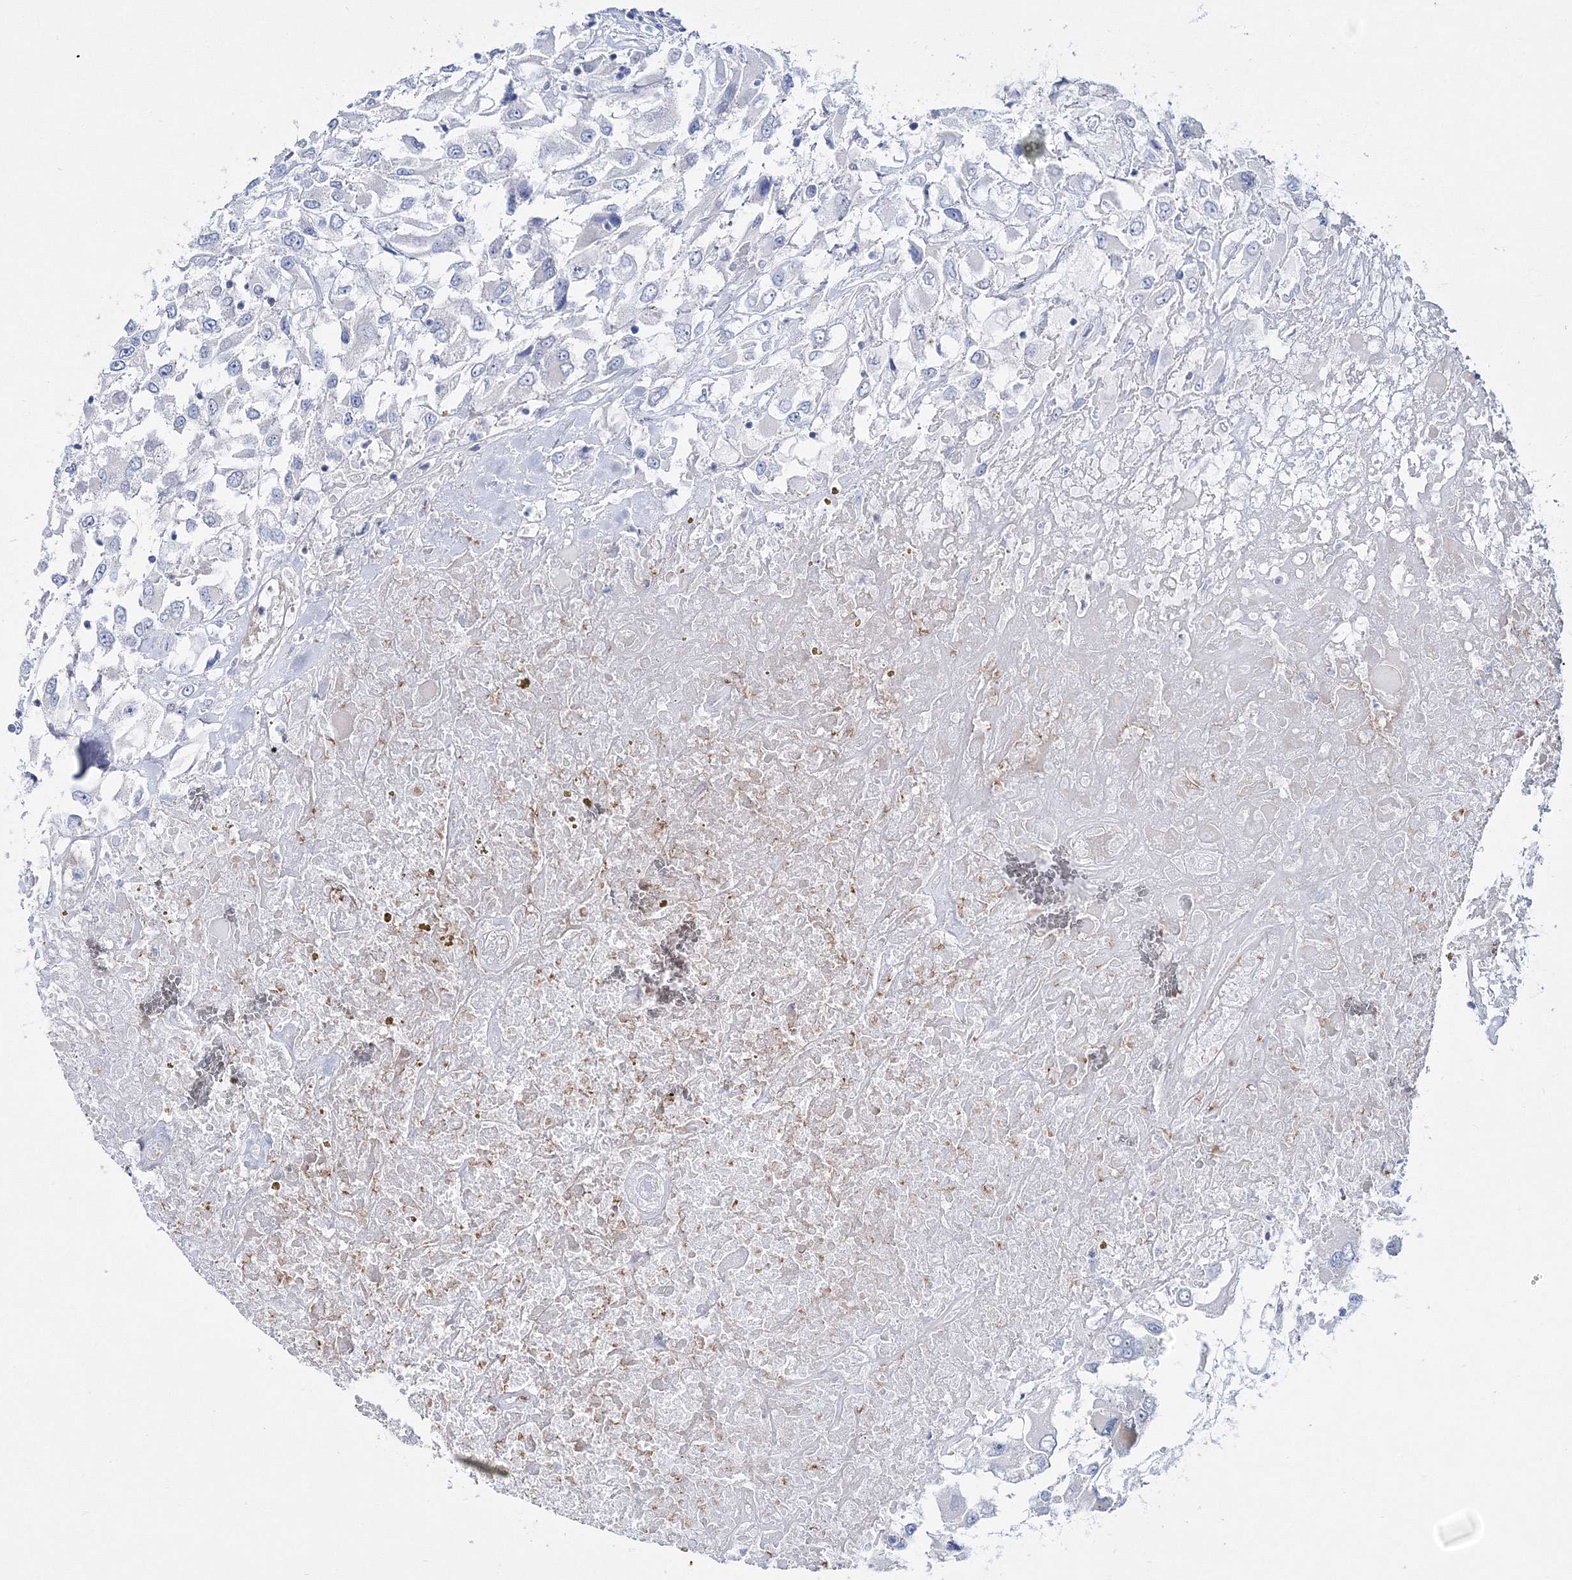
{"staining": {"intensity": "negative", "quantity": "none", "location": "none"}, "tissue": "renal cancer", "cell_type": "Tumor cells", "image_type": "cancer", "snomed": [{"axis": "morphology", "description": "Adenocarcinoma, NOS"}, {"axis": "topography", "description": "Kidney"}], "caption": "Immunohistochemistry of adenocarcinoma (renal) reveals no expression in tumor cells.", "gene": "ARHGAP32", "patient": {"sex": "female", "age": 52}}